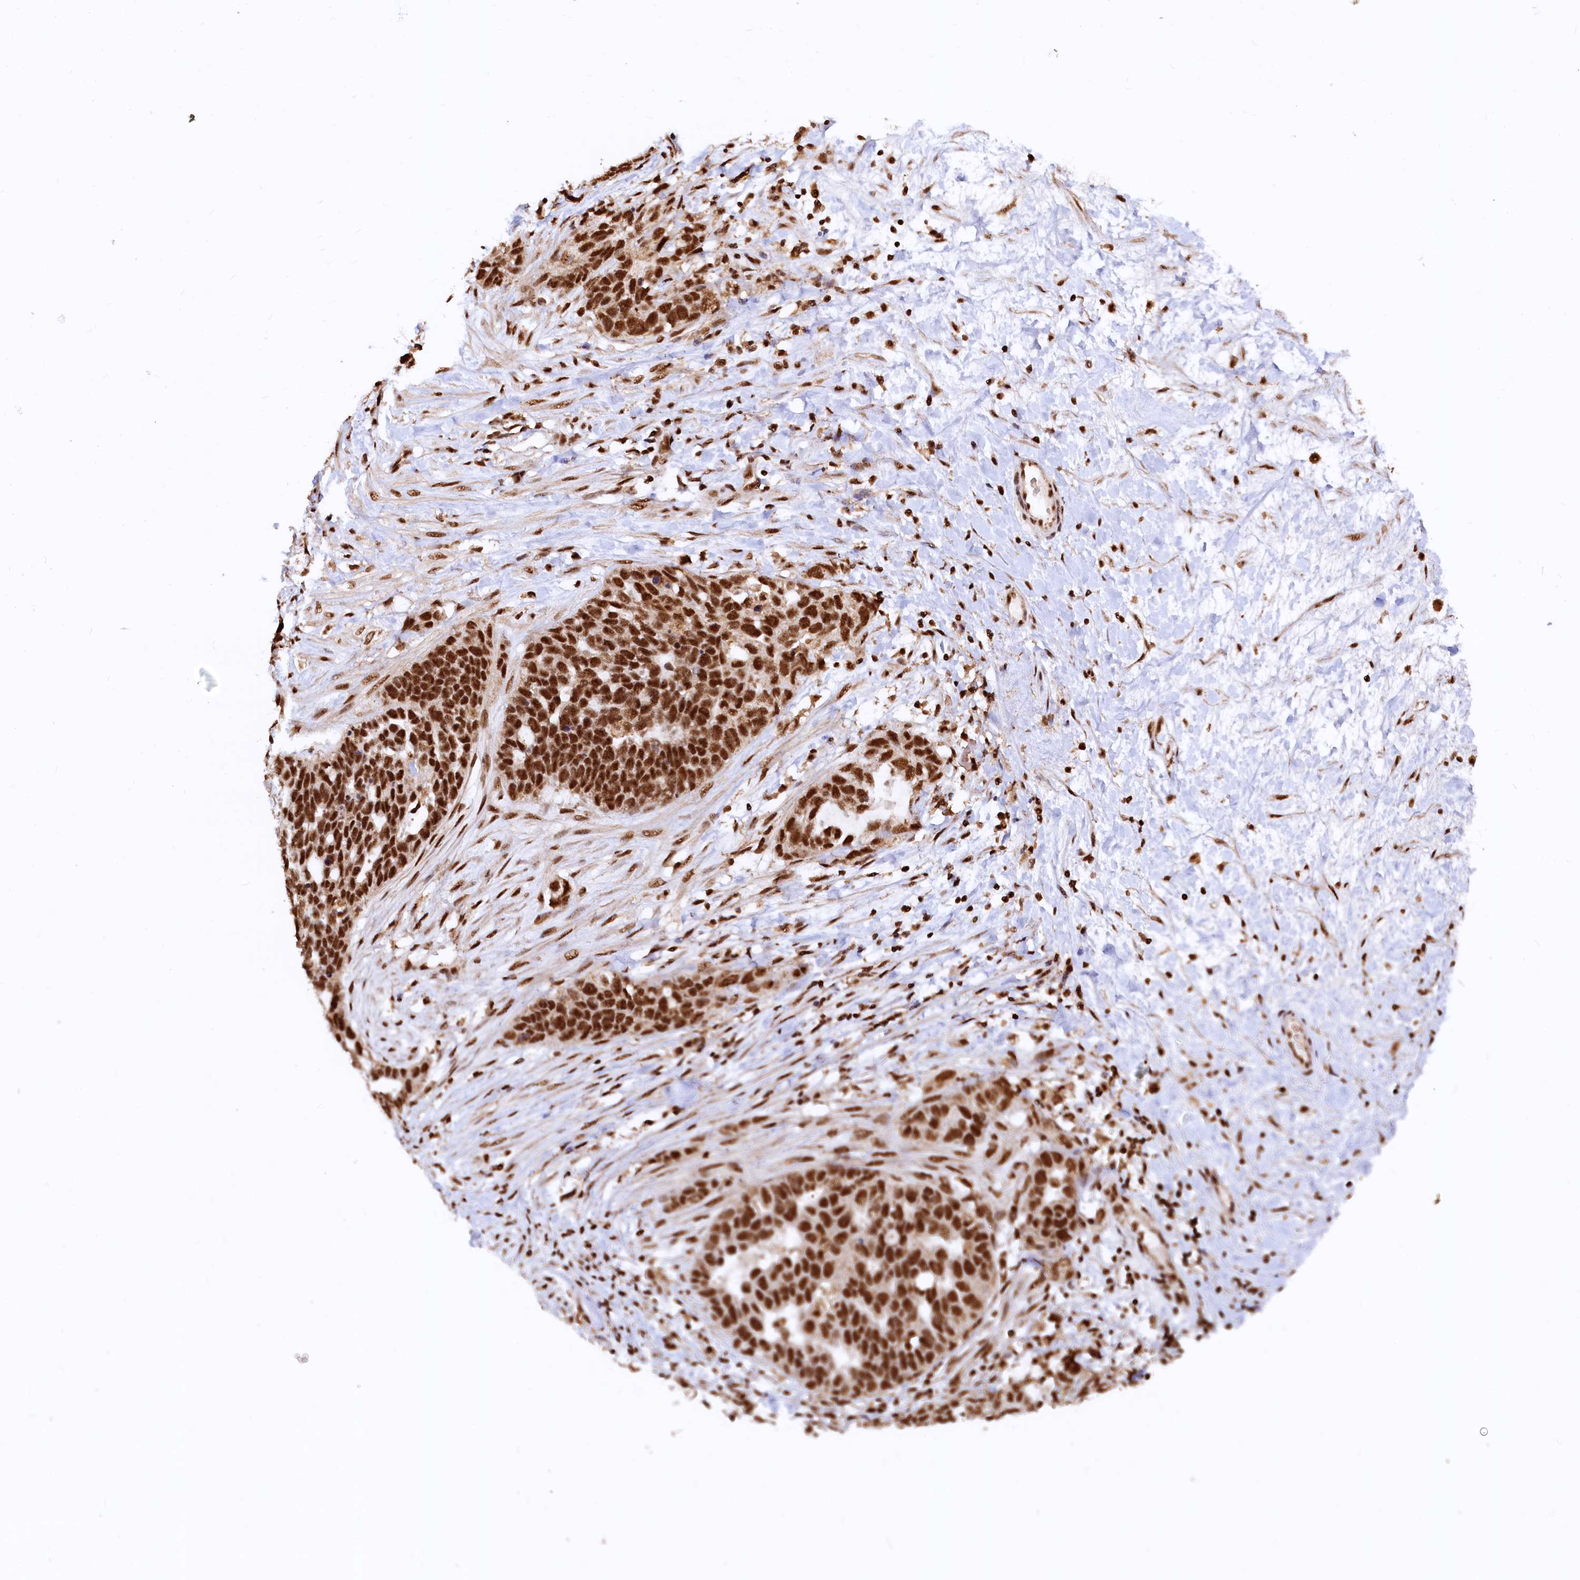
{"staining": {"intensity": "strong", "quantity": ">75%", "location": "nuclear"}, "tissue": "ovarian cancer", "cell_type": "Tumor cells", "image_type": "cancer", "snomed": [{"axis": "morphology", "description": "Cystadenocarcinoma, serous, NOS"}, {"axis": "topography", "description": "Ovary"}], "caption": "The micrograph displays immunohistochemical staining of serous cystadenocarcinoma (ovarian). There is strong nuclear expression is present in about >75% of tumor cells. (brown staining indicates protein expression, while blue staining denotes nuclei).", "gene": "RSRC2", "patient": {"sex": "female", "age": 54}}